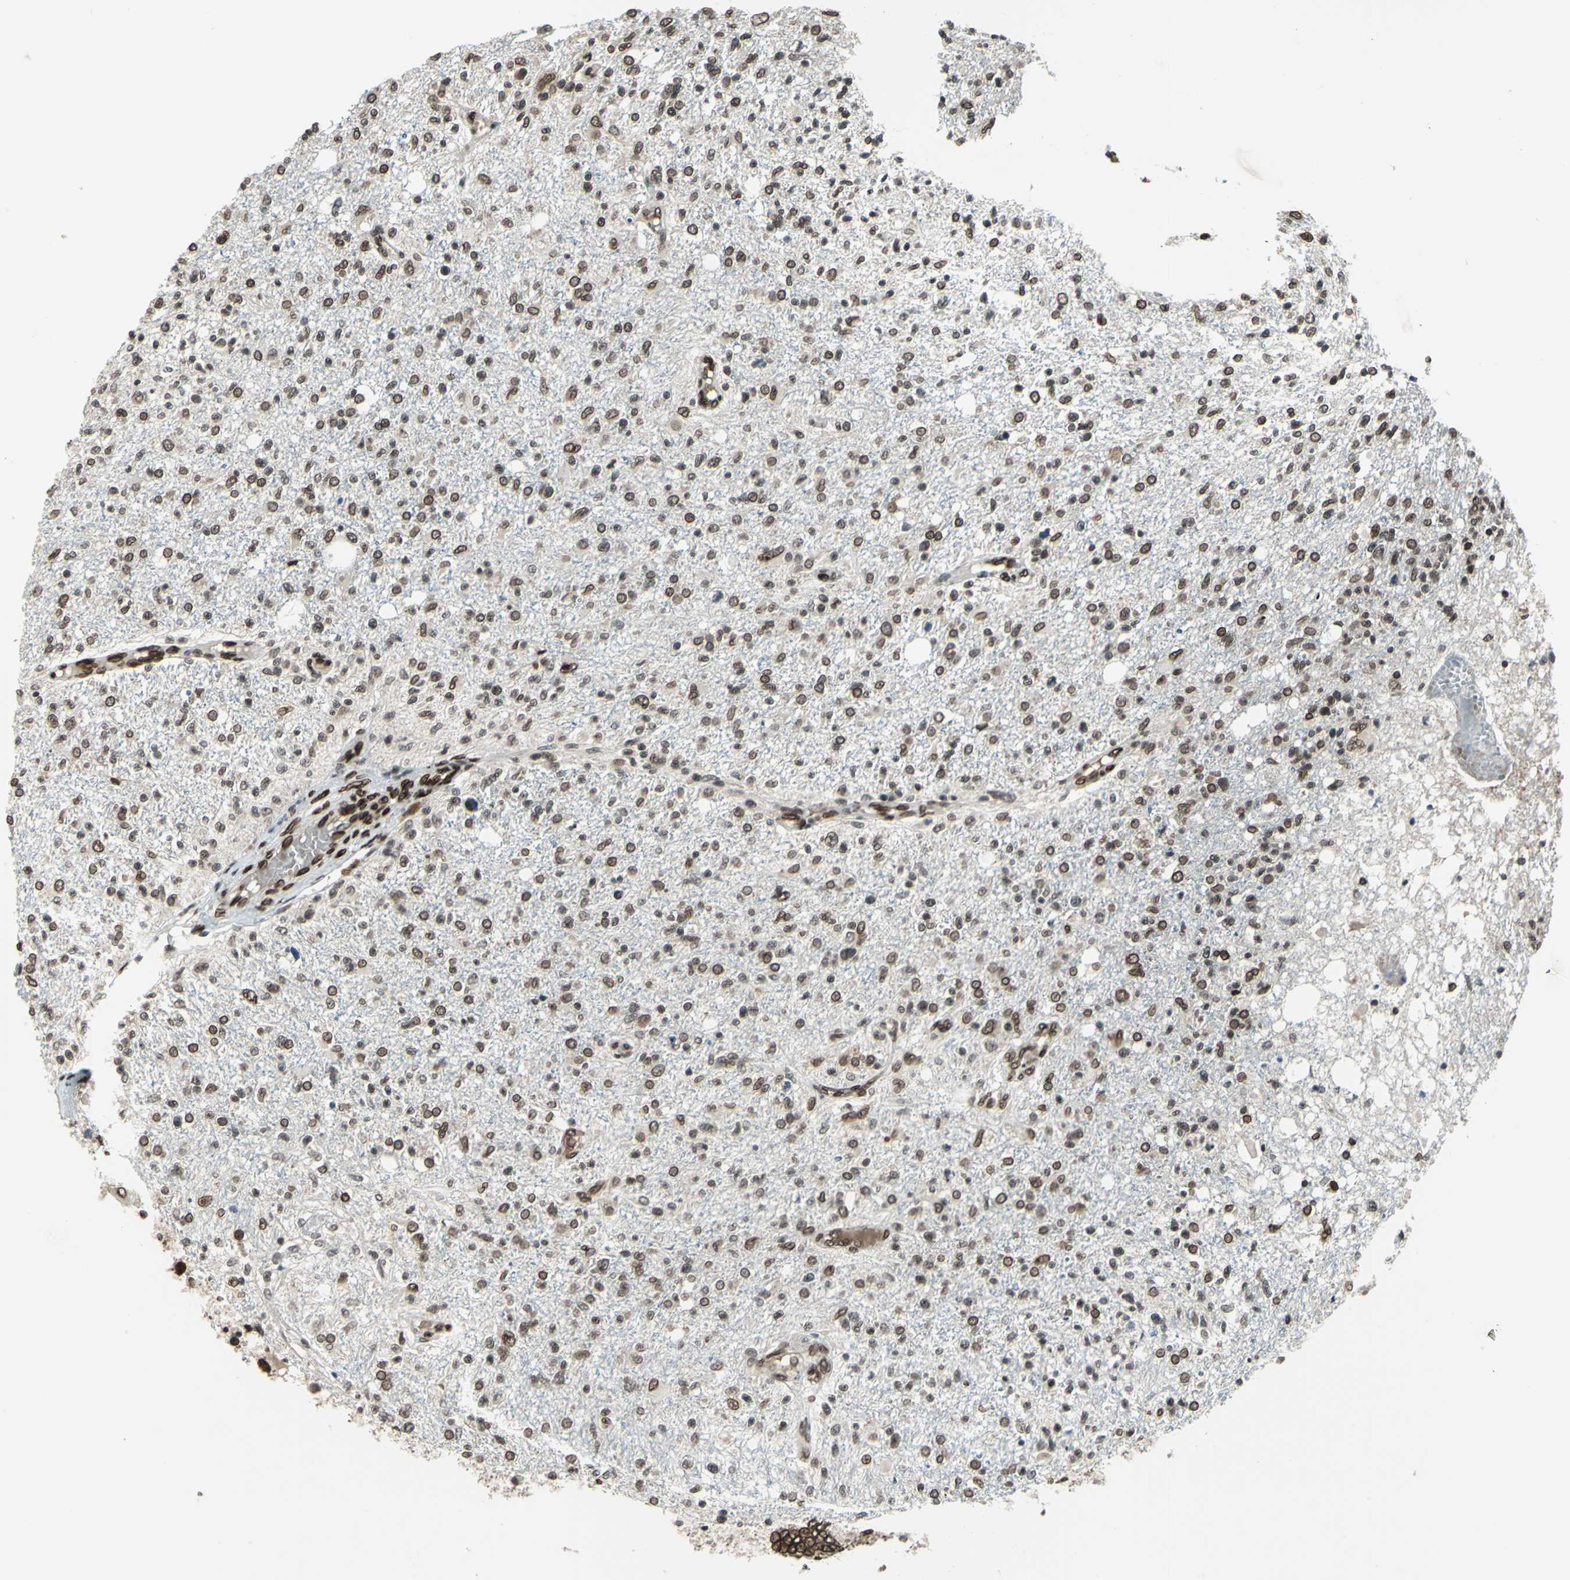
{"staining": {"intensity": "moderate", "quantity": ">75%", "location": "cytoplasmic/membranous,nuclear"}, "tissue": "glioma", "cell_type": "Tumor cells", "image_type": "cancer", "snomed": [{"axis": "morphology", "description": "Glioma, malignant, High grade"}, {"axis": "topography", "description": "Cerebral cortex"}], "caption": "Human glioma stained for a protein (brown) demonstrates moderate cytoplasmic/membranous and nuclear positive staining in about >75% of tumor cells.", "gene": "ISY1", "patient": {"sex": "male", "age": 76}}